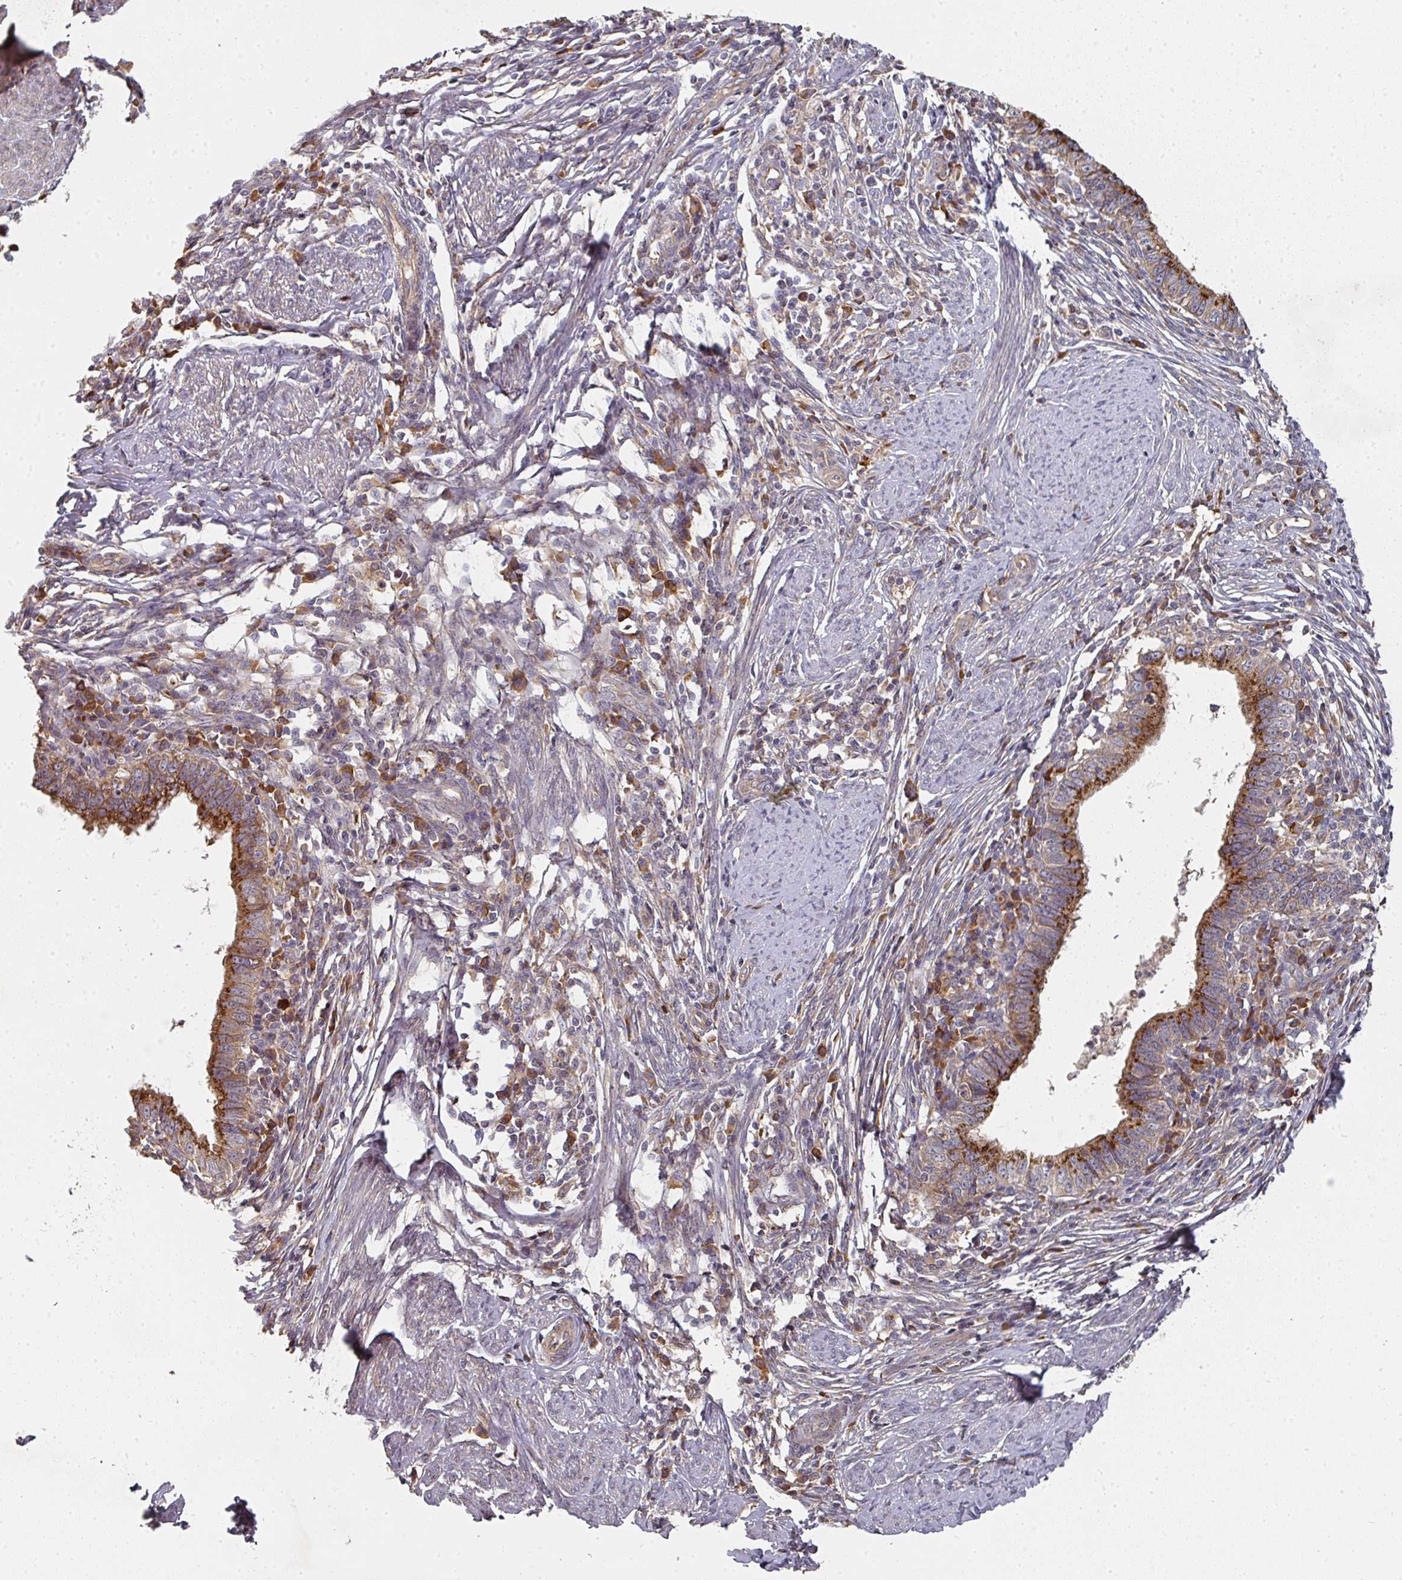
{"staining": {"intensity": "strong", "quantity": ">75%", "location": "cytoplasmic/membranous"}, "tissue": "cervical cancer", "cell_type": "Tumor cells", "image_type": "cancer", "snomed": [{"axis": "morphology", "description": "Adenocarcinoma, NOS"}, {"axis": "topography", "description": "Cervix"}], "caption": "Immunohistochemistry (IHC) staining of adenocarcinoma (cervical), which shows high levels of strong cytoplasmic/membranous expression in approximately >75% of tumor cells indicating strong cytoplasmic/membranous protein staining. The staining was performed using DAB (brown) for protein detection and nuclei were counterstained in hematoxylin (blue).", "gene": "EDEM2", "patient": {"sex": "female", "age": 36}}